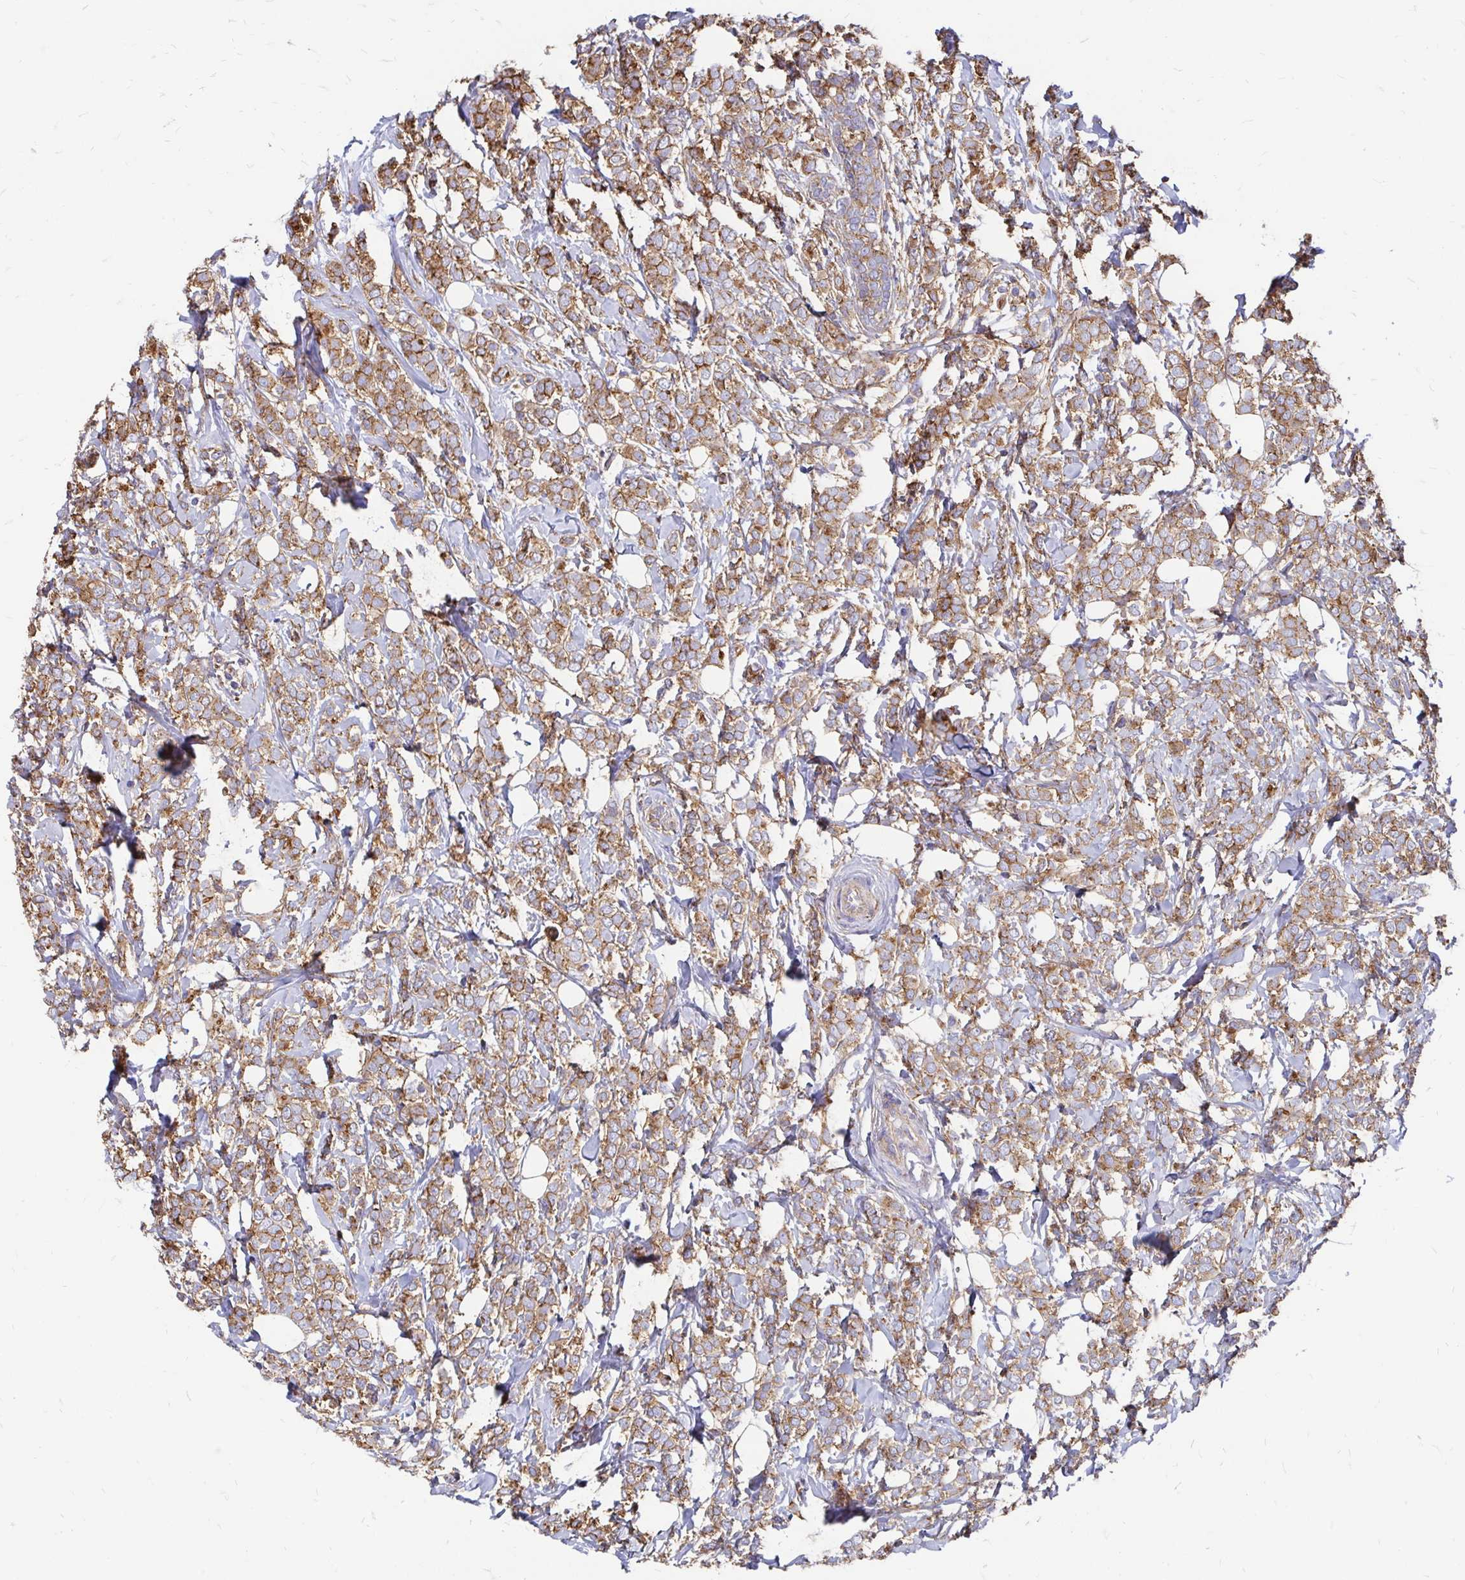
{"staining": {"intensity": "moderate", "quantity": ">75%", "location": "cytoplasmic/membranous"}, "tissue": "breast cancer", "cell_type": "Tumor cells", "image_type": "cancer", "snomed": [{"axis": "morphology", "description": "Lobular carcinoma"}, {"axis": "topography", "description": "Breast"}], "caption": "Brown immunohistochemical staining in human breast cancer displays moderate cytoplasmic/membranous staining in about >75% of tumor cells.", "gene": "CLTC", "patient": {"sex": "female", "age": 49}}